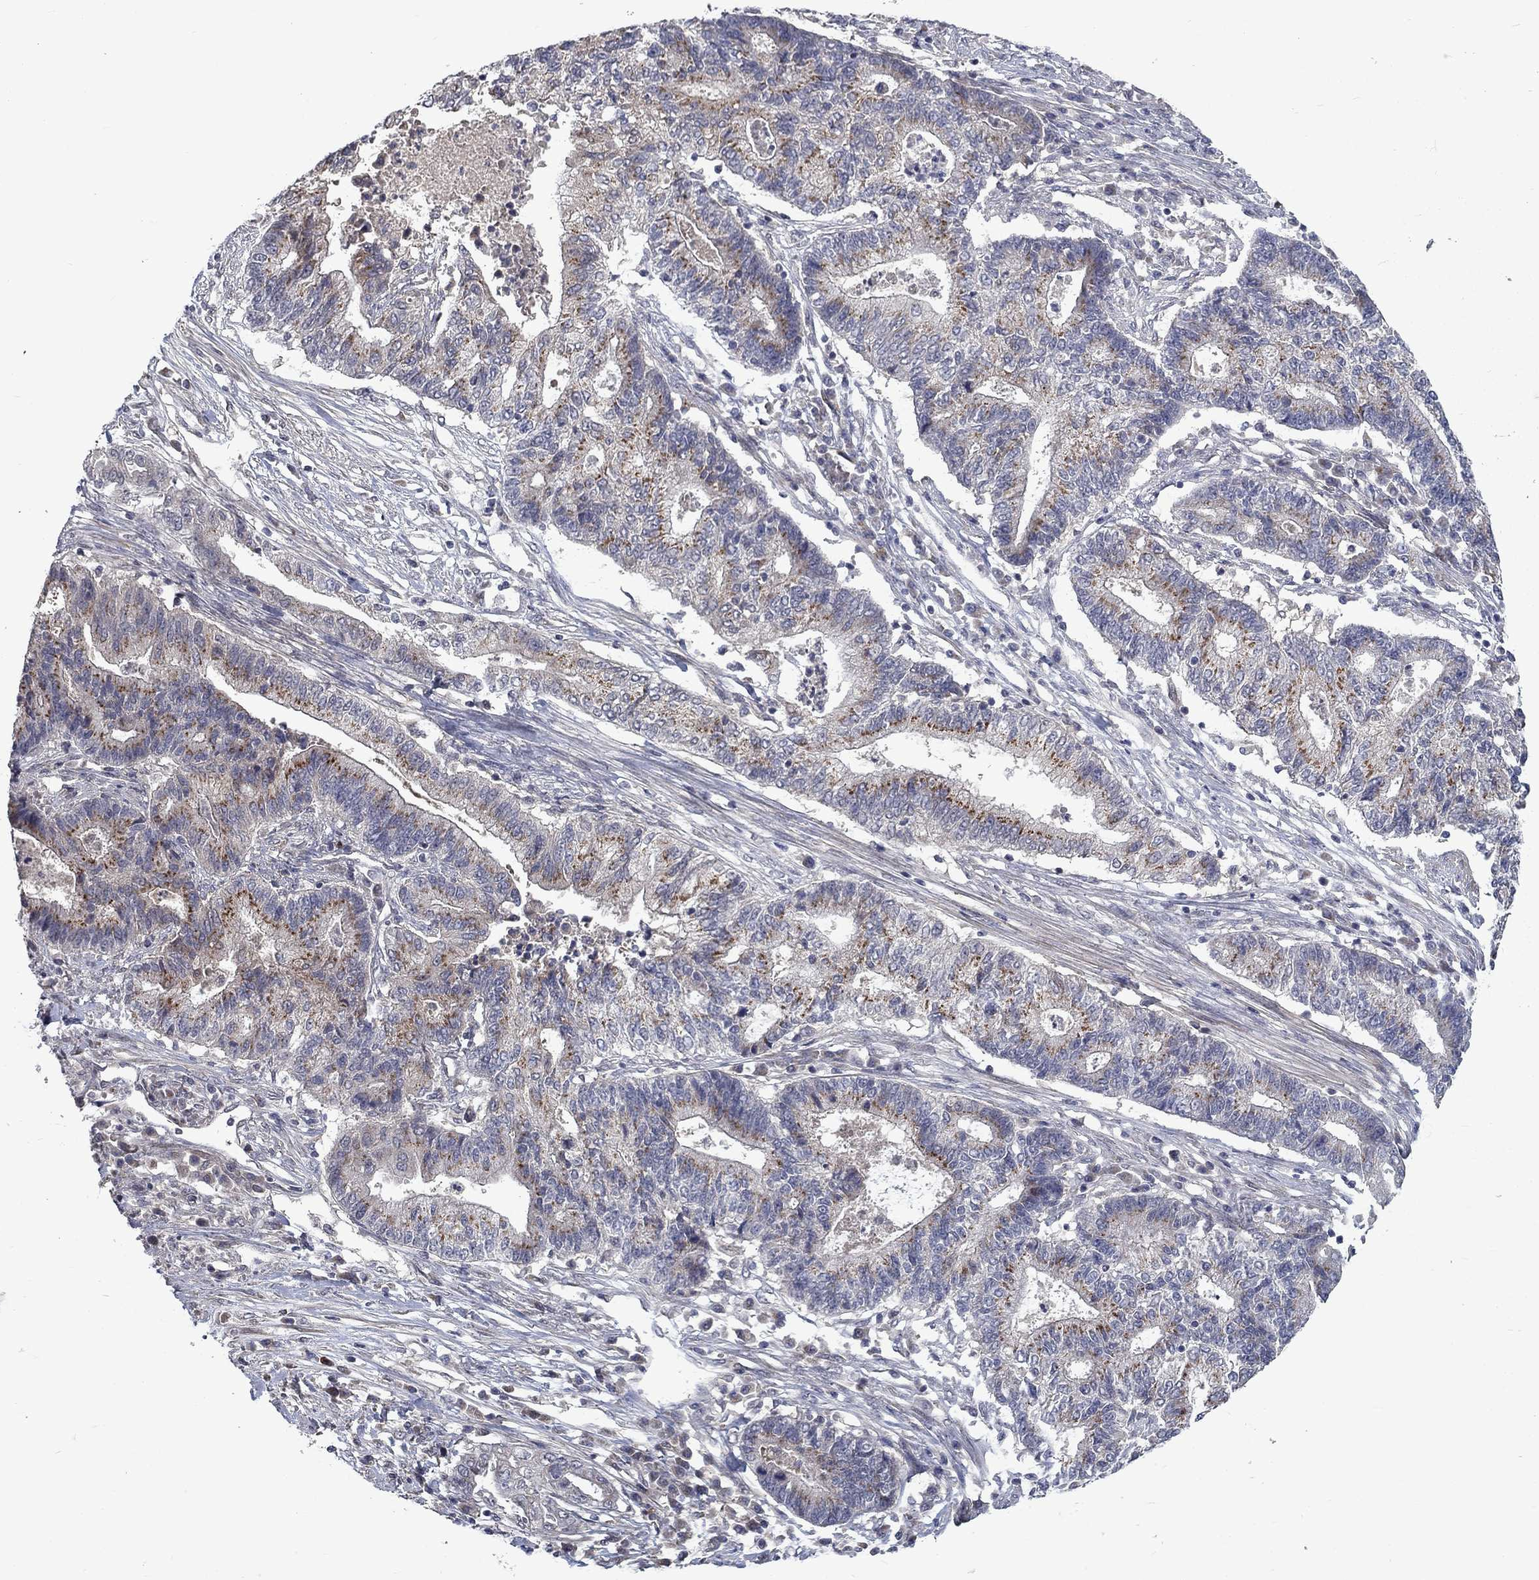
{"staining": {"intensity": "strong", "quantity": "<25%", "location": "cytoplasmic/membranous"}, "tissue": "endometrial cancer", "cell_type": "Tumor cells", "image_type": "cancer", "snomed": [{"axis": "morphology", "description": "Adenocarcinoma, NOS"}, {"axis": "topography", "description": "Uterus"}, {"axis": "topography", "description": "Endometrium"}], "caption": "IHC histopathology image of human endometrial cancer (adenocarcinoma) stained for a protein (brown), which exhibits medium levels of strong cytoplasmic/membranous positivity in about <25% of tumor cells.", "gene": "FAM3B", "patient": {"sex": "female", "age": 54}}